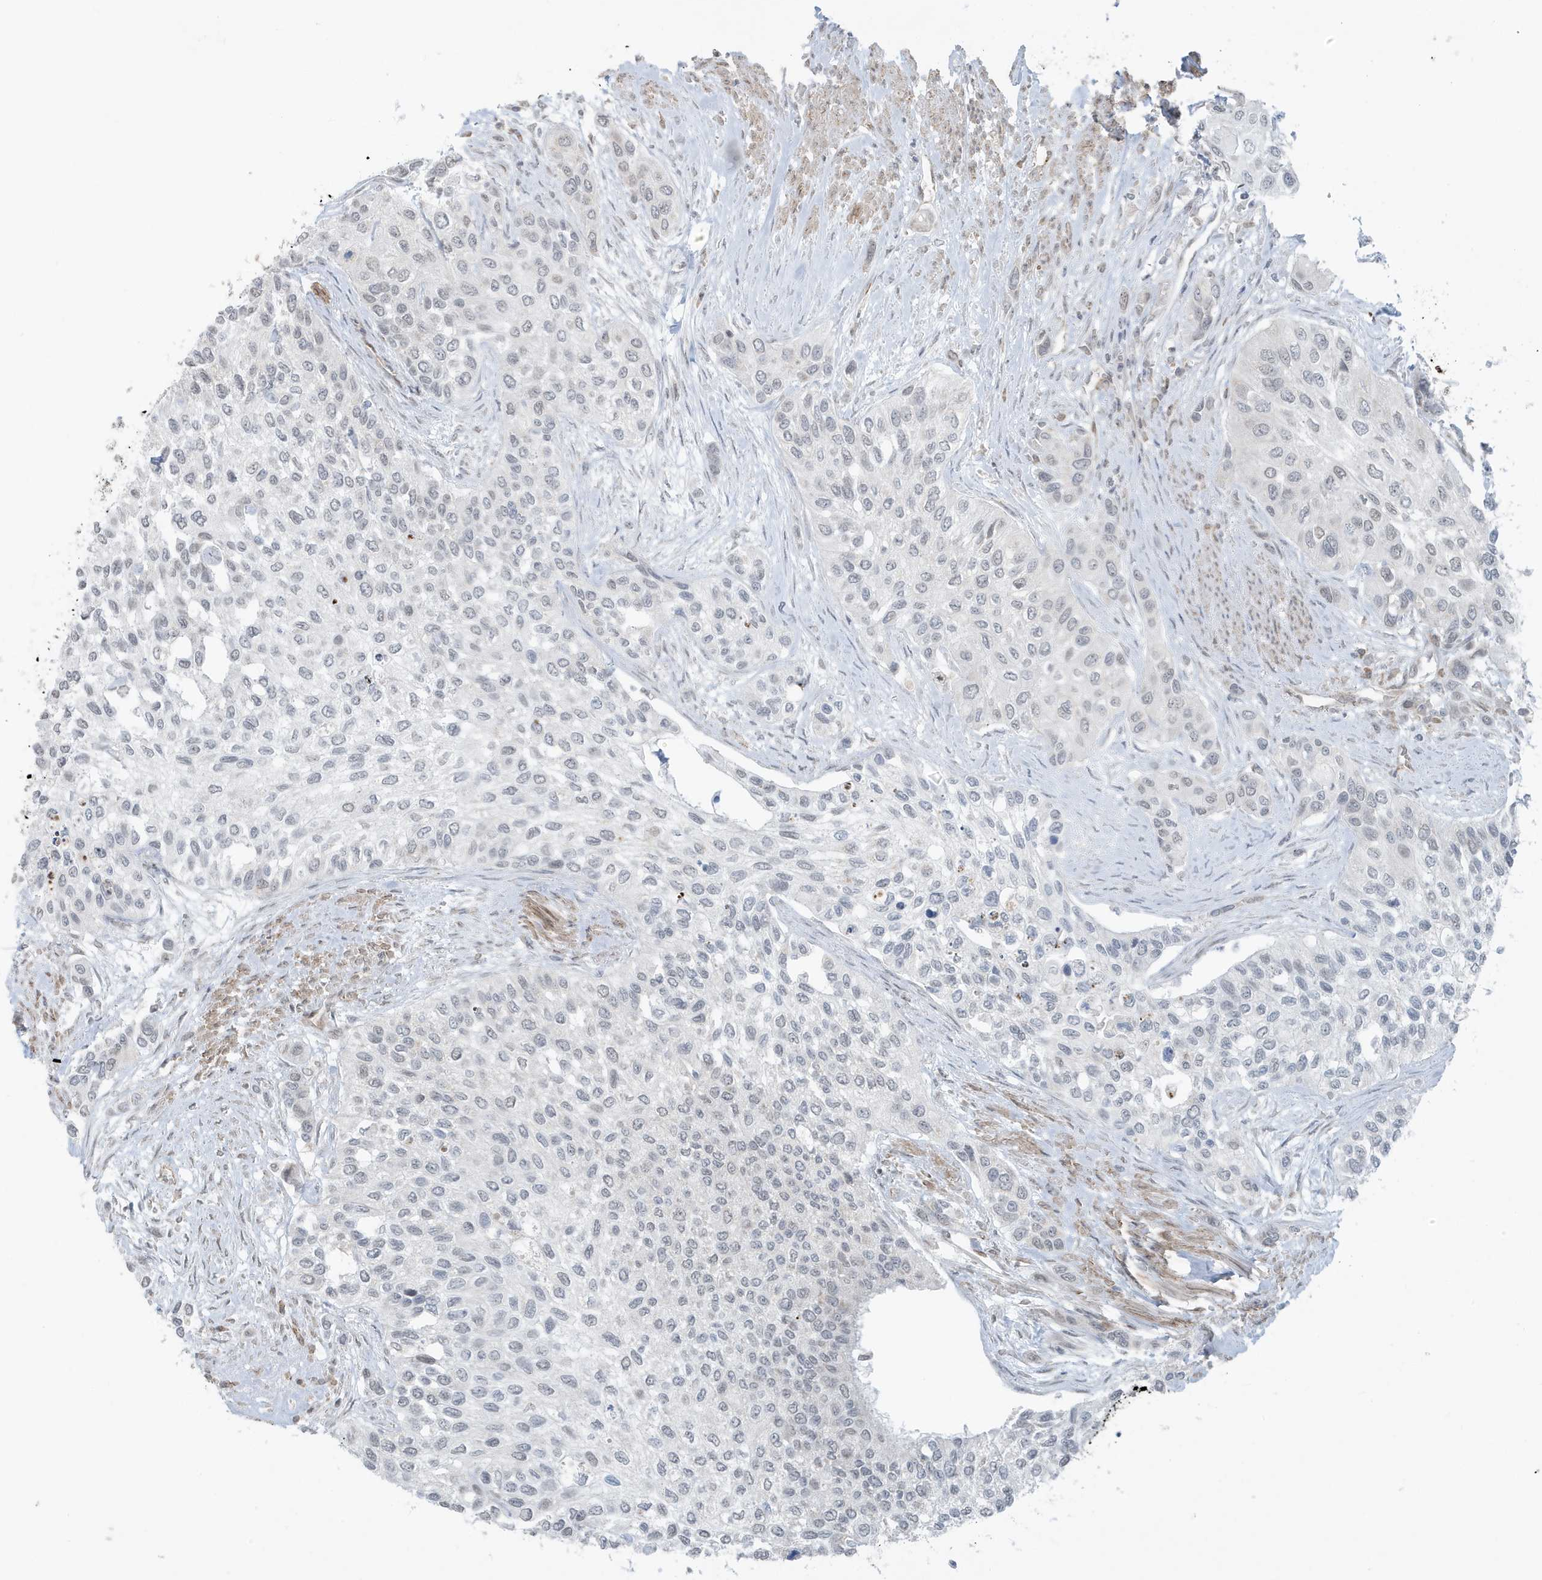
{"staining": {"intensity": "negative", "quantity": "none", "location": "none"}, "tissue": "urothelial cancer", "cell_type": "Tumor cells", "image_type": "cancer", "snomed": [{"axis": "morphology", "description": "Normal tissue, NOS"}, {"axis": "morphology", "description": "Urothelial carcinoma, High grade"}, {"axis": "topography", "description": "Vascular tissue"}, {"axis": "topography", "description": "Urinary bladder"}], "caption": "Tumor cells are negative for brown protein staining in high-grade urothelial carcinoma.", "gene": "CHCHD4", "patient": {"sex": "female", "age": 56}}